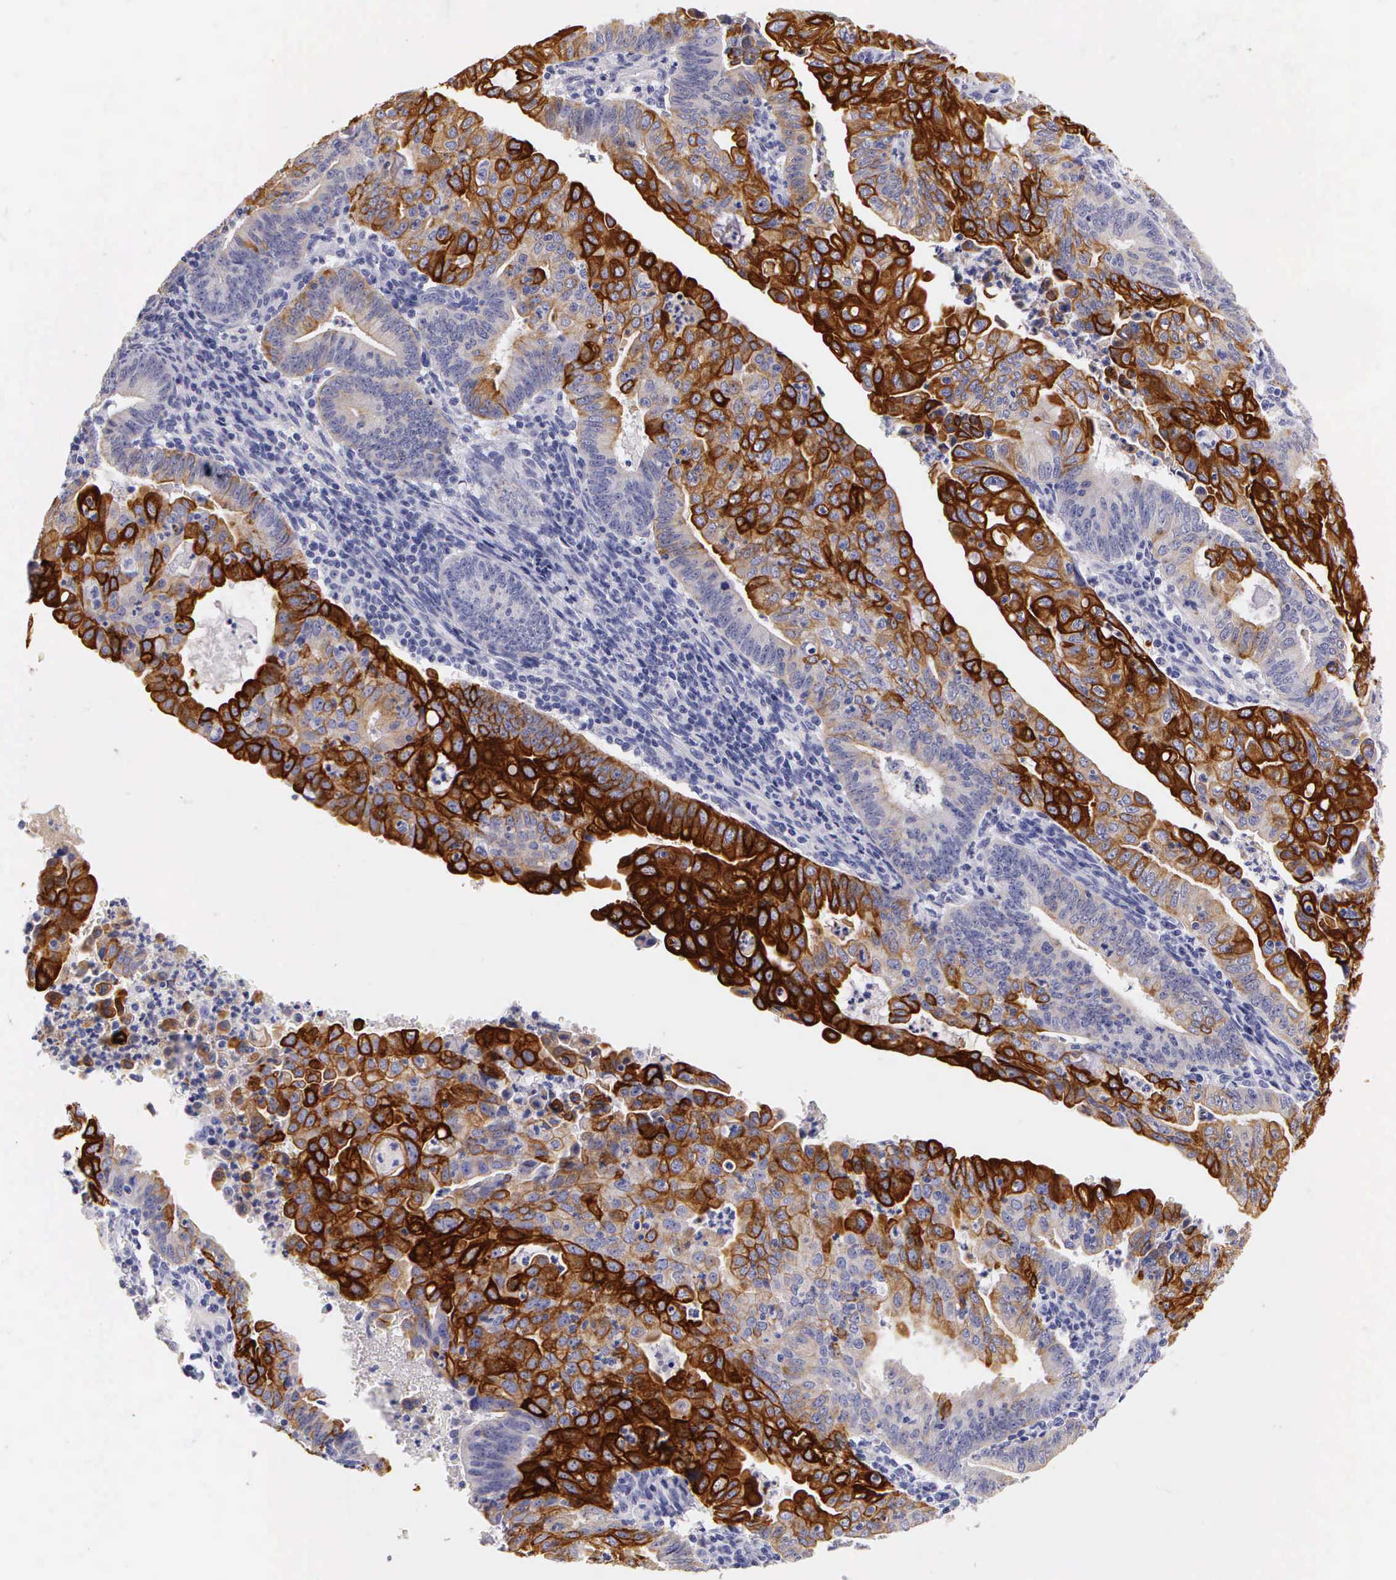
{"staining": {"intensity": "strong", "quantity": ">75%", "location": "cytoplasmic/membranous"}, "tissue": "endometrial cancer", "cell_type": "Tumor cells", "image_type": "cancer", "snomed": [{"axis": "morphology", "description": "Adenocarcinoma, NOS"}, {"axis": "topography", "description": "Endometrium"}], "caption": "Strong cytoplasmic/membranous expression is present in approximately >75% of tumor cells in endometrial cancer.", "gene": "KRT17", "patient": {"sex": "female", "age": 60}}